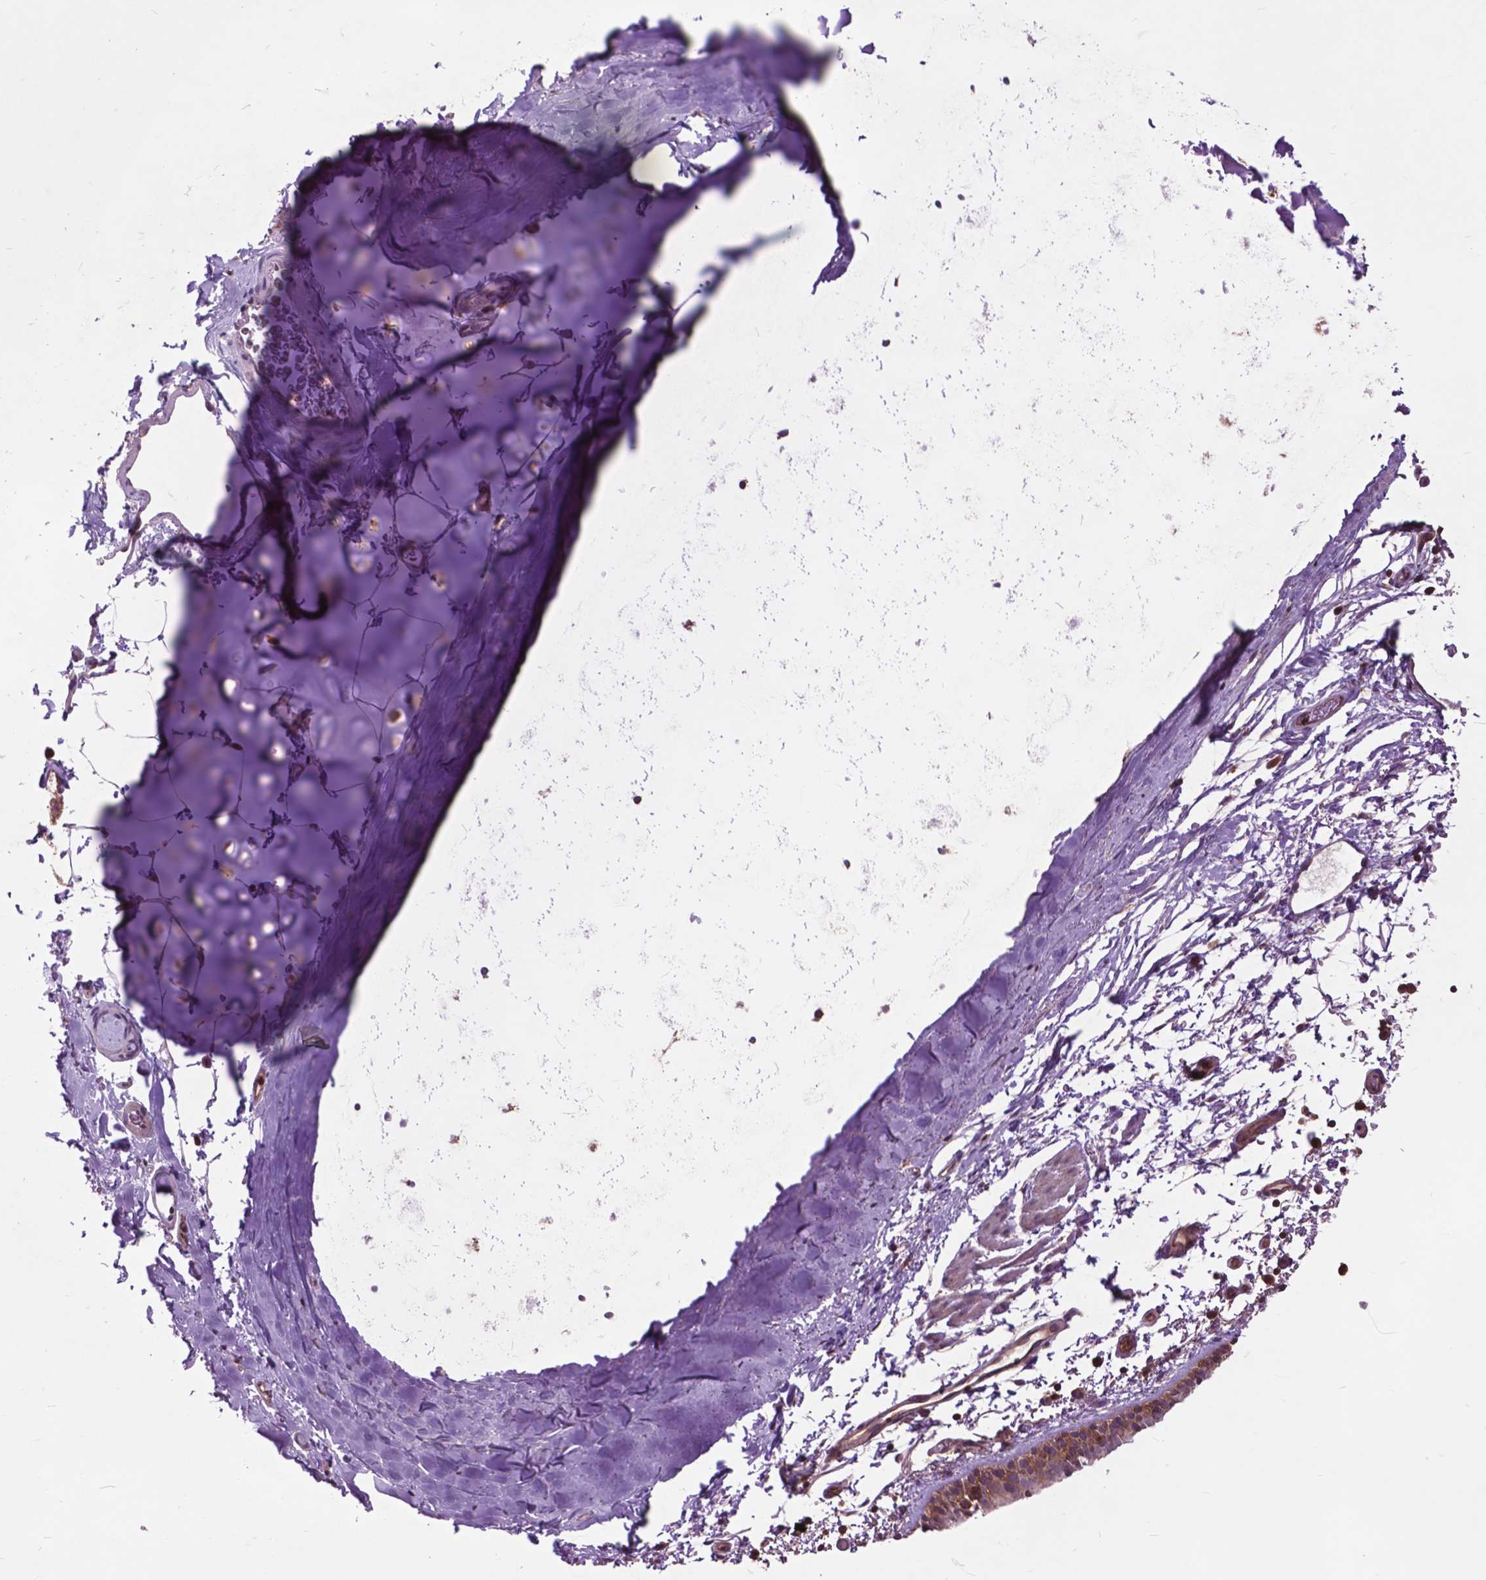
{"staining": {"intensity": "moderate", "quantity": ">75%", "location": "cytoplasmic/membranous"}, "tissue": "bronchus", "cell_type": "Respiratory epithelial cells", "image_type": "normal", "snomed": [{"axis": "morphology", "description": "Normal tissue, NOS"}, {"axis": "topography", "description": "Bronchus"}], "caption": "Immunohistochemical staining of unremarkable bronchus demonstrates moderate cytoplasmic/membranous protein positivity in approximately >75% of respiratory epithelial cells.", "gene": "ARAF", "patient": {"sex": "female", "age": 61}}